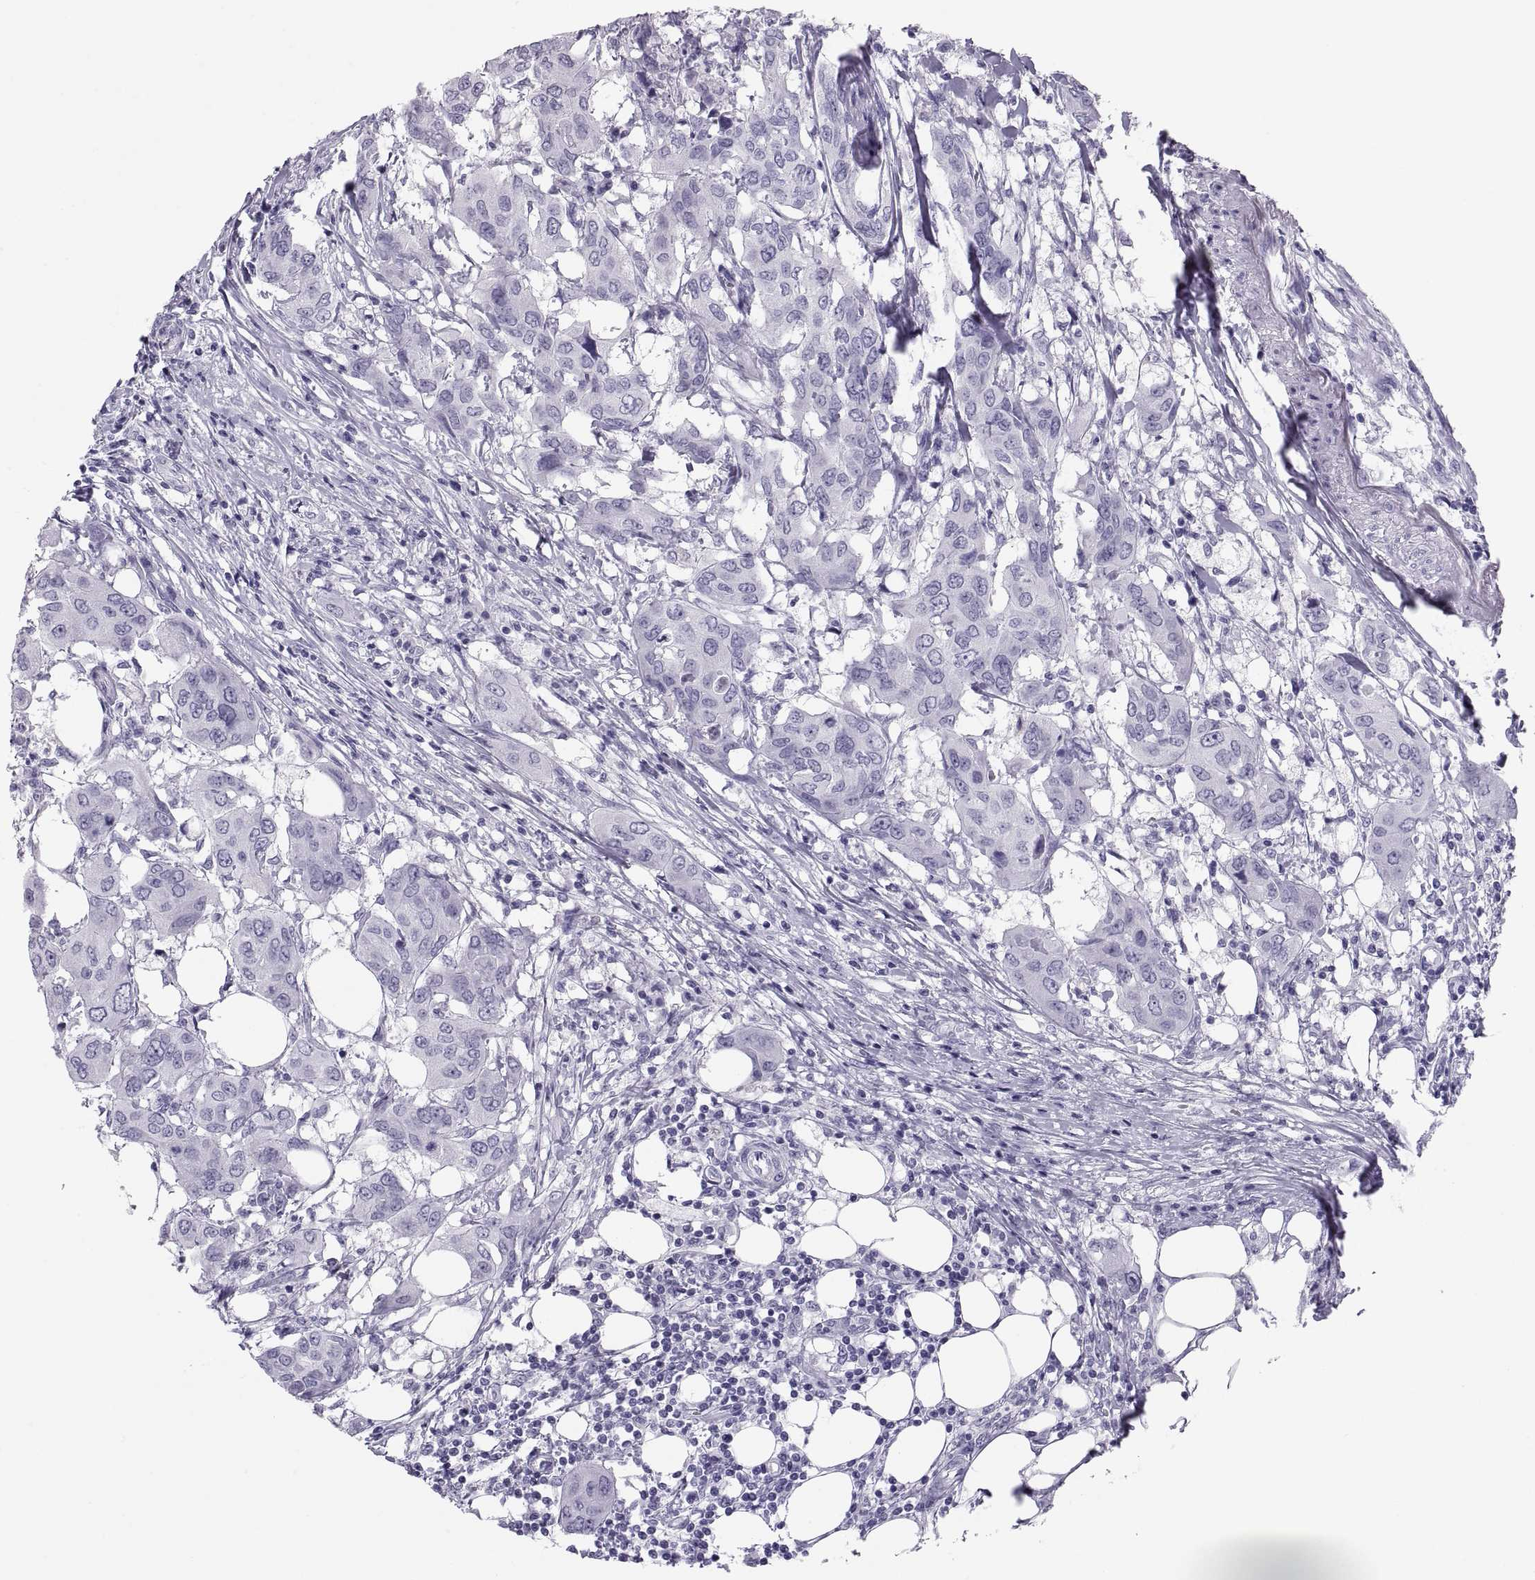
{"staining": {"intensity": "negative", "quantity": "none", "location": "none"}, "tissue": "urothelial cancer", "cell_type": "Tumor cells", "image_type": "cancer", "snomed": [{"axis": "morphology", "description": "Urothelial carcinoma, NOS"}, {"axis": "morphology", "description": "Urothelial carcinoma, High grade"}, {"axis": "topography", "description": "Urinary bladder"}], "caption": "A high-resolution micrograph shows IHC staining of urothelial cancer, which exhibits no significant staining in tumor cells.", "gene": "PAX2", "patient": {"sex": "male", "age": 63}}